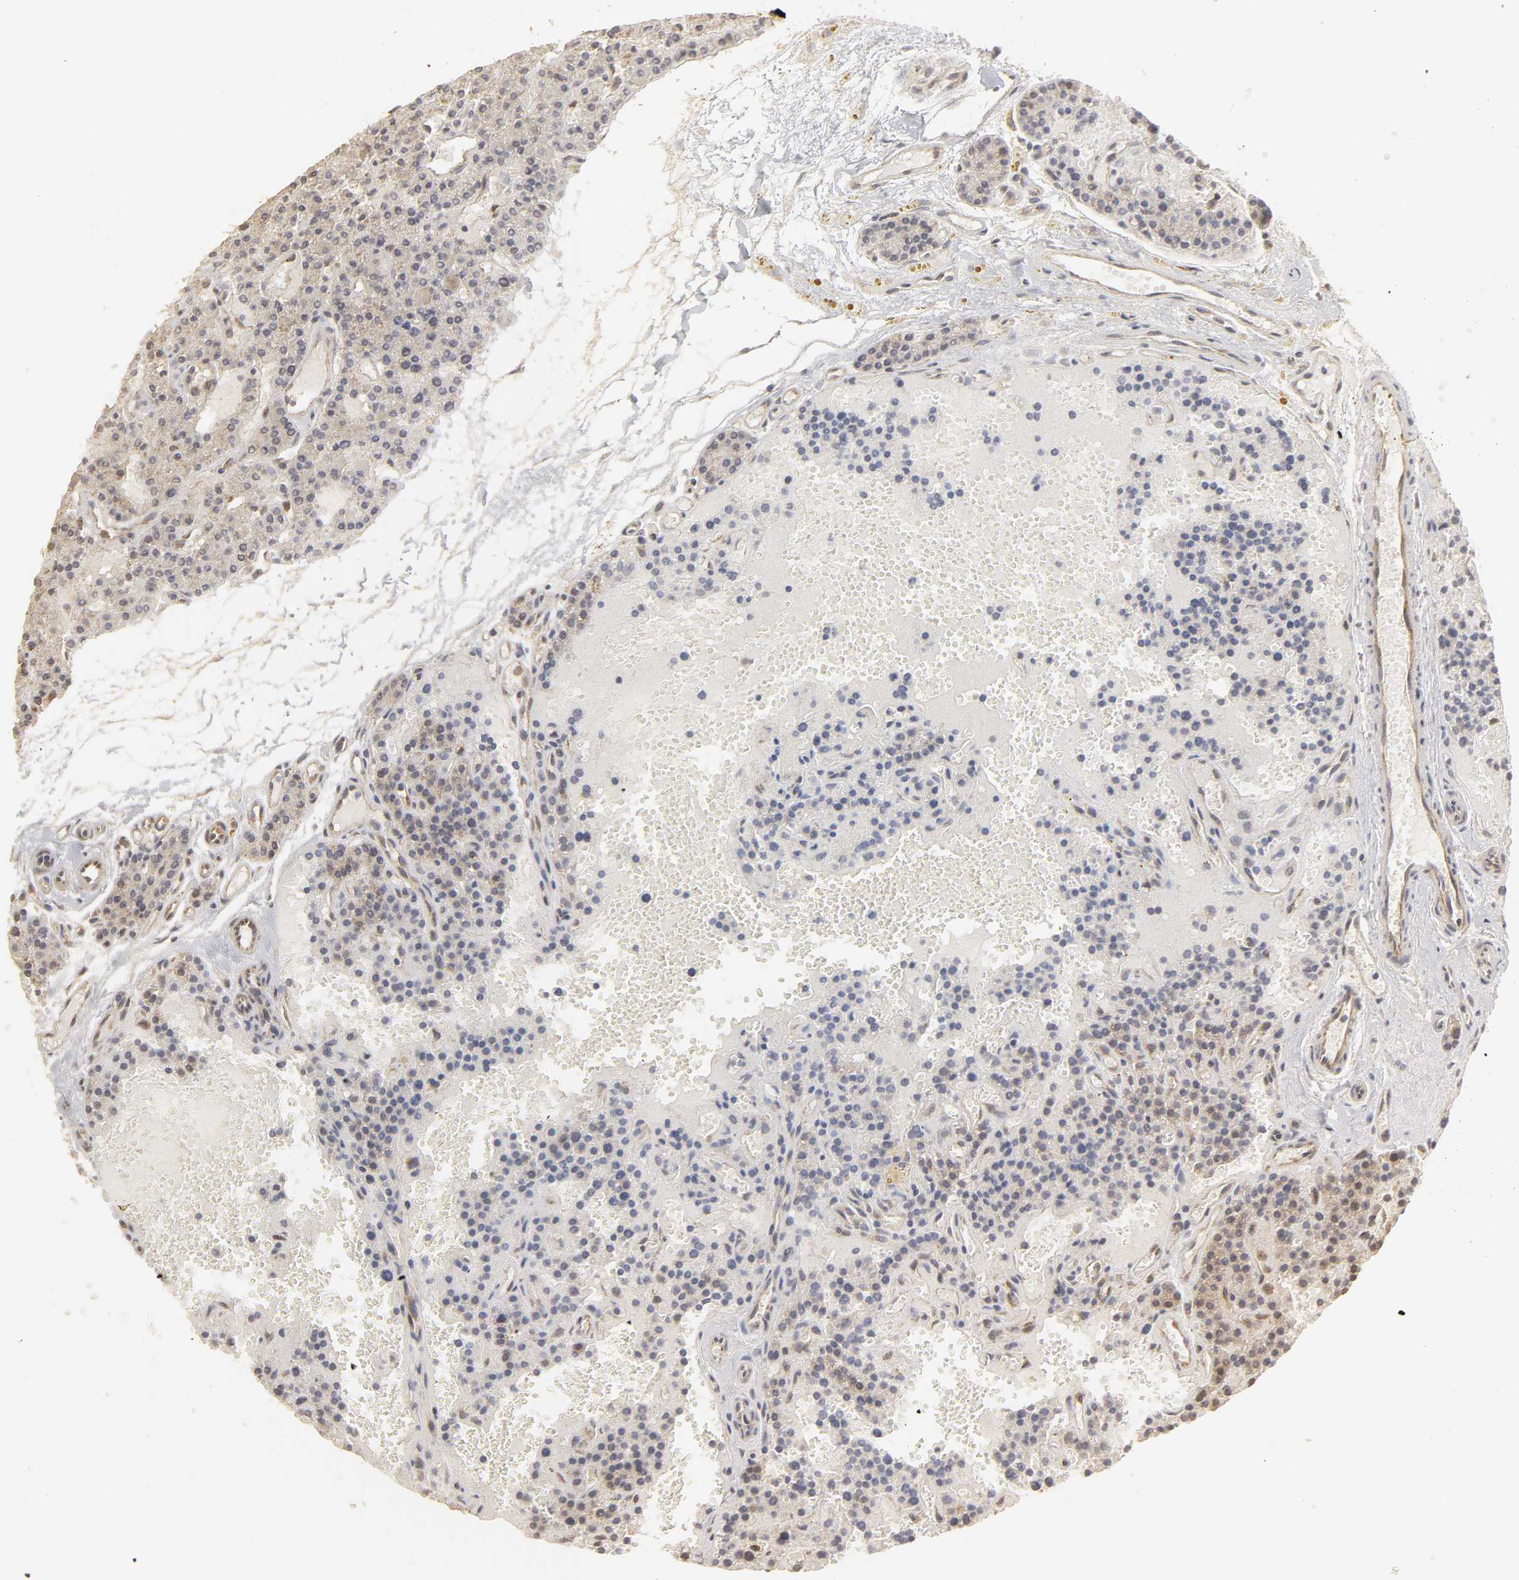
{"staining": {"intensity": "moderate", "quantity": "25%-75%", "location": "cytoplasmic/membranous"}, "tissue": "parathyroid gland", "cell_type": "Glandular cells", "image_type": "normal", "snomed": [{"axis": "morphology", "description": "Normal tissue, NOS"}, {"axis": "topography", "description": "Parathyroid gland"}], "caption": "Approximately 25%-75% of glandular cells in unremarkable parathyroid gland display moderate cytoplasmic/membranous protein positivity as visualized by brown immunohistochemical staining.", "gene": "SH3GLB1", "patient": {"sex": "male", "age": 25}}